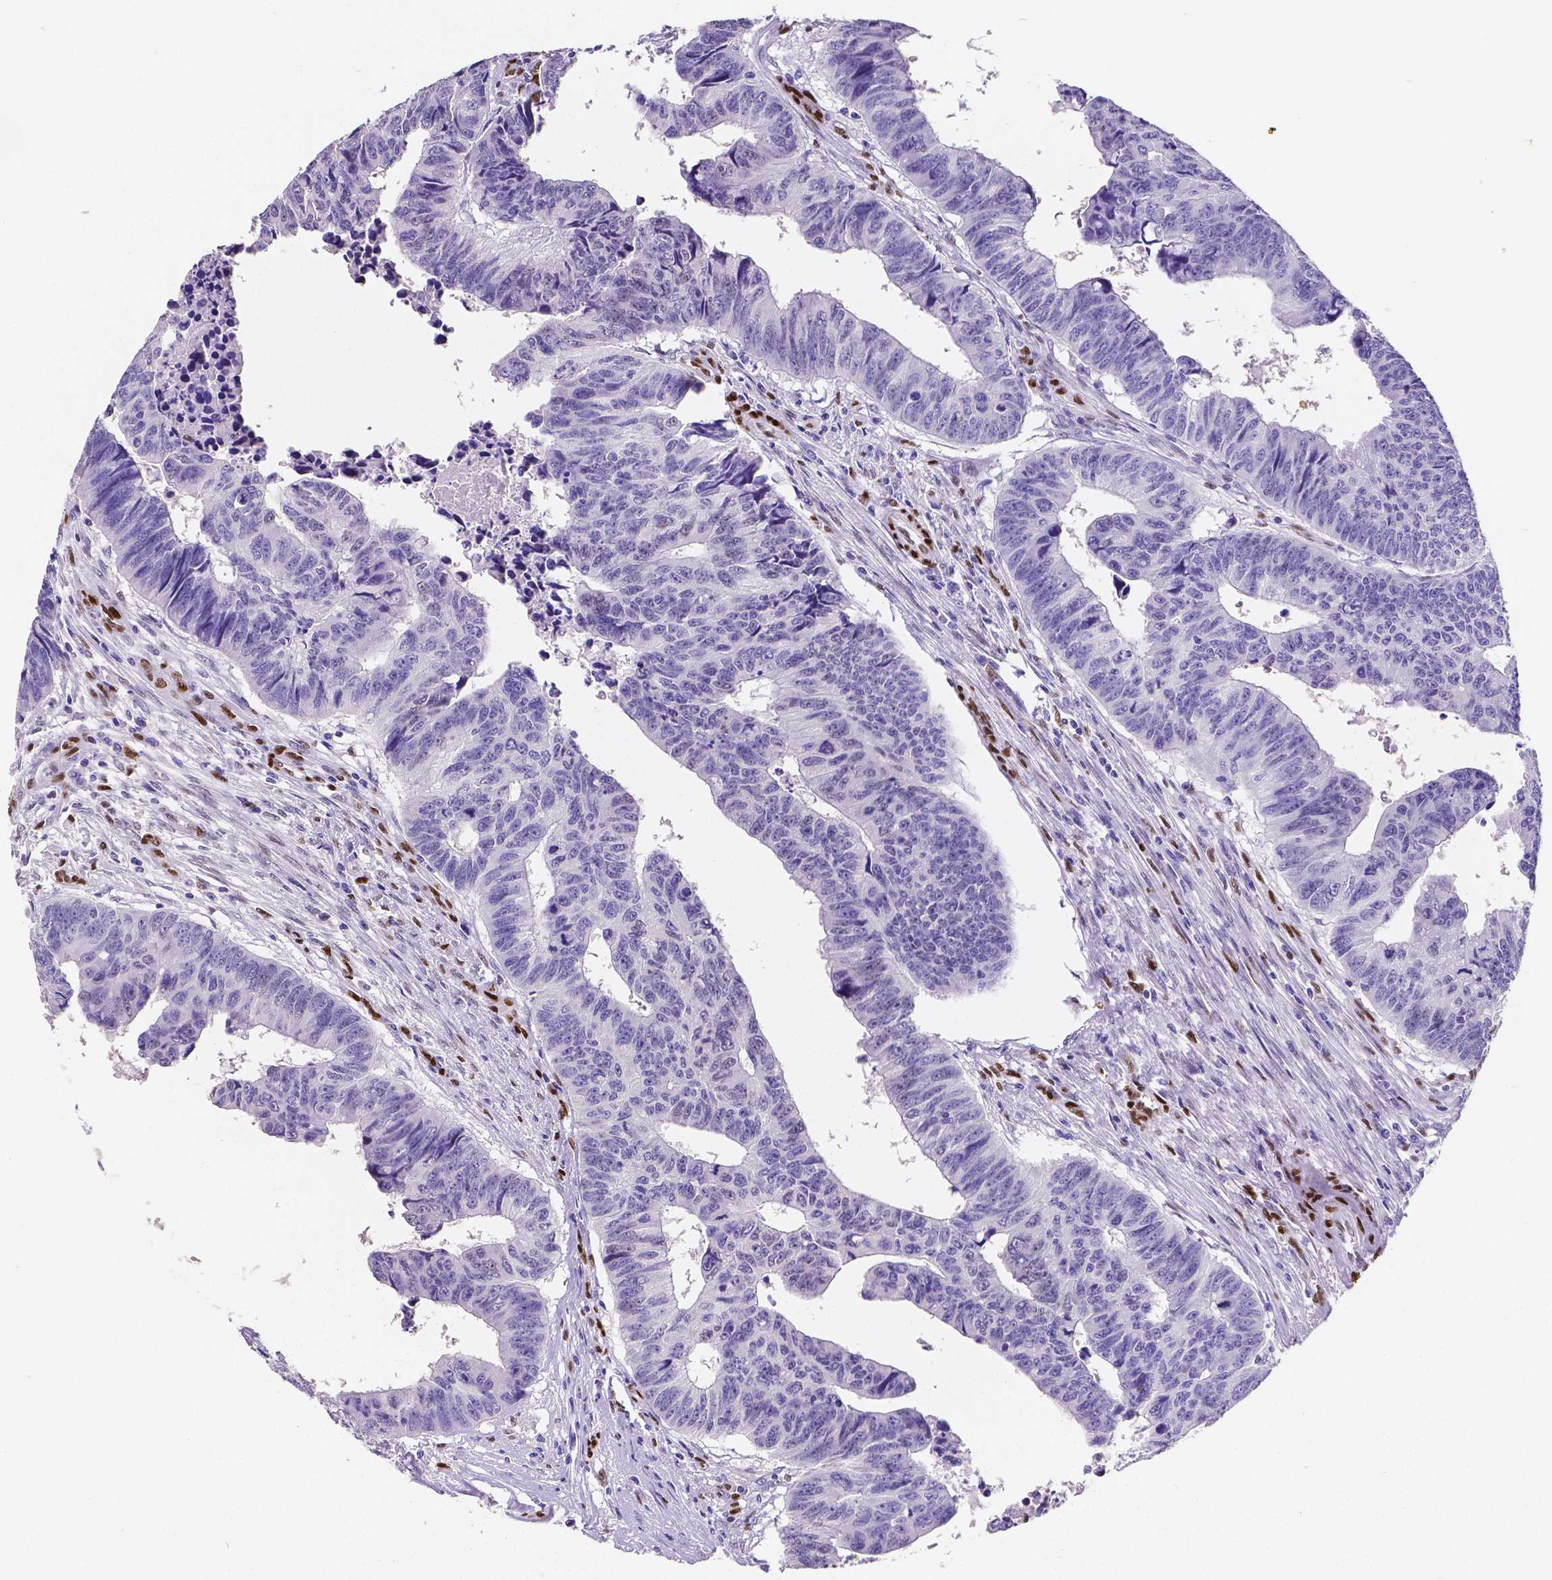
{"staining": {"intensity": "negative", "quantity": "none", "location": "none"}, "tissue": "colorectal cancer", "cell_type": "Tumor cells", "image_type": "cancer", "snomed": [{"axis": "morphology", "description": "Adenocarcinoma, NOS"}, {"axis": "topography", "description": "Rectum"}], "caption": "This is a histopathology image of IHC staining of colorectal cancer, which shows no positivity in tumor cells. Brightfield microscopy of immunohistochemistry stained with DAB (3,3'-diaminobenzidine) (brown) and hematoxylin (blue), captured at high magnification.", "gene": "MEF2C", "patient": {"sex": "female", "age": 85}}